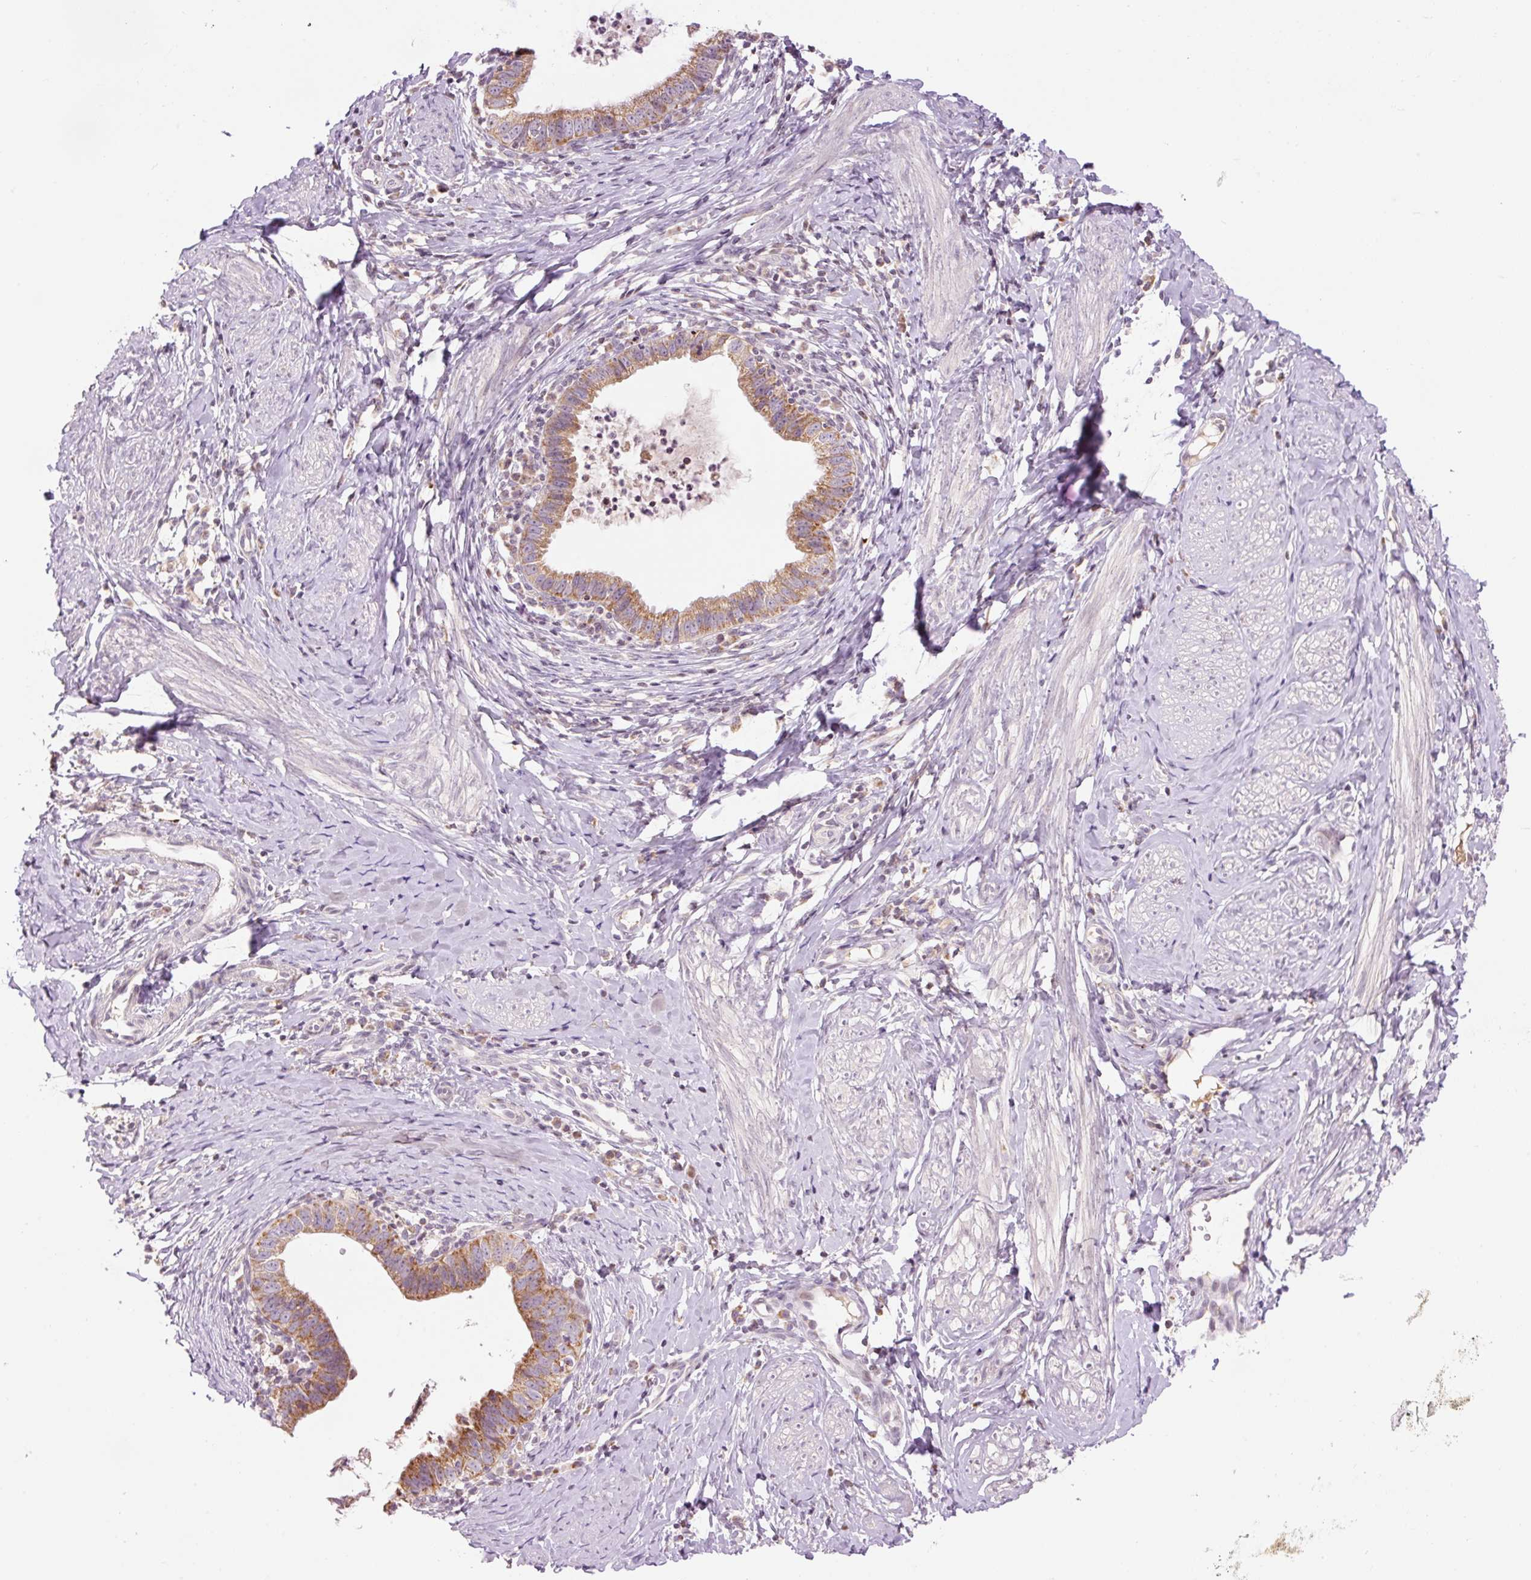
{"staining": {"intensity": "moderate", "quantity": ">75%", "location": "cytoplasmic/membranous"}, "tissue": "cervical cancer", "cell_type": "Tumor cells", "image_type": "cancer", "snomed": [{"axis": "morphology", "description": "Adenocarcinoma, NOS"}, {"axis": "topography", "description": "Cervix"}], "caption": "The micrograph displays immunohistochemical staining of cervical cancer. There is moderate cytoplasmic/membranous positivity is seen in approximately >75% of tumor cells.", "gene": "ABHD11", "patient": {"sex": "female", "age": 36}}